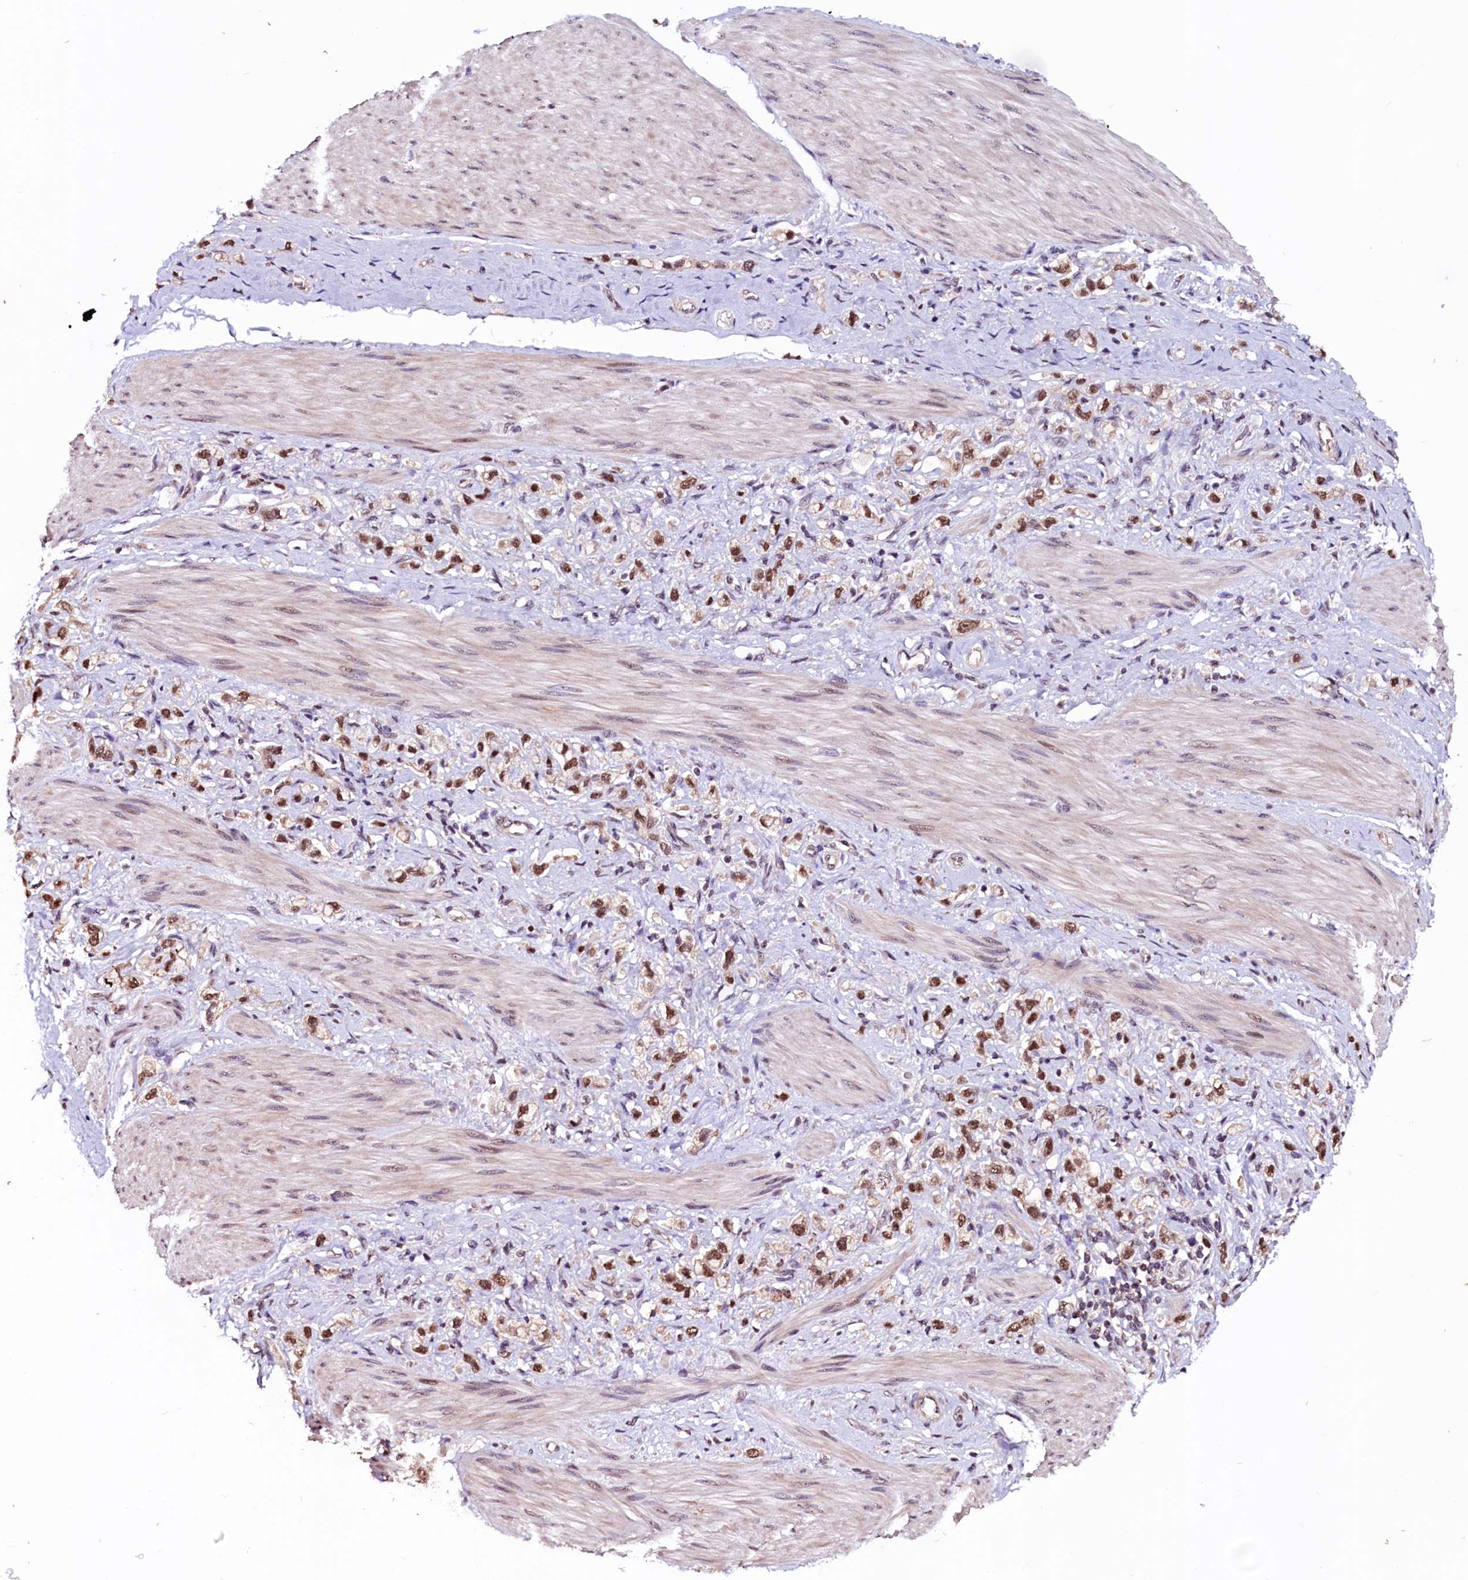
{"staining": {"intensity": "moderate", "quantity": ">75%", "location": "nuclear"}, "tissue": "stomach cancer", "cell_type": "Tumor cells", "image_type": "cancer", "snomed": [{"axis": "morphology", "description": "Adenocarcinoma, NOS"}, {"axis": "topography", "description": "Stomach"}], "caption": "Tumor cells reveal moderate nuclear expression in approximately >75% of cells in stomach adenocarcinoma.", "gene": "RNMT", "patient": {"sex": "female", "age": 65}}